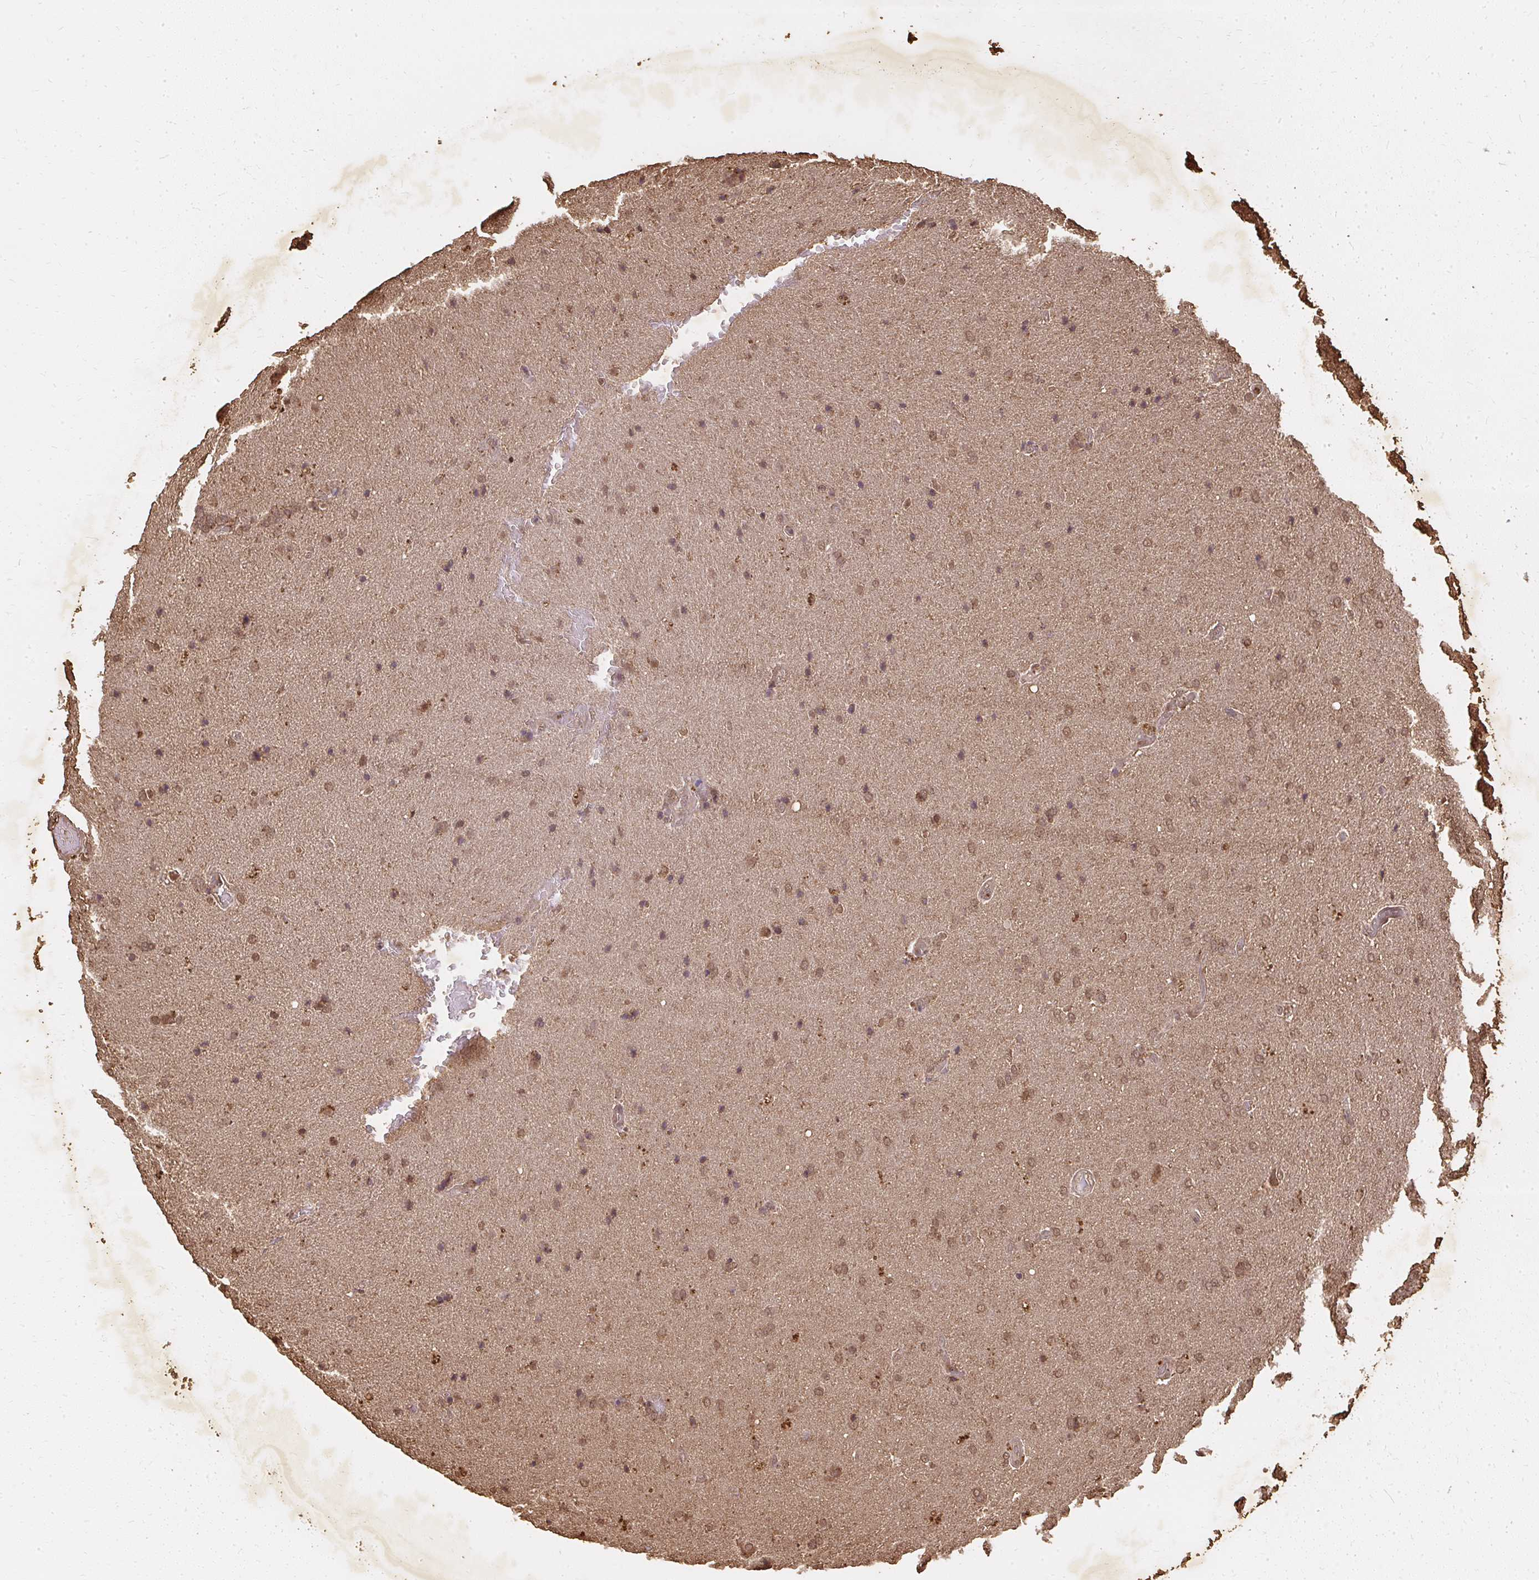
{"staining": {"intensity": "moderate", "quantity": ">75%", "location": "nuclear"}, "tissue": "glioma", "cell_type": "Tumor cells", "image_type": "cancer", "snomed": [{"axis": "morphology", "description": "Glioma, malignant, High grade"}, {"axis": "topography", "description": "Brain"}], "caption": "Immunohistochemical staining of glioma demonstrates moderate nuclear protein positivity in about >75% of tumor cells.", "gene": "LARS2", "patient": {"sex": "male", "age": 56}}